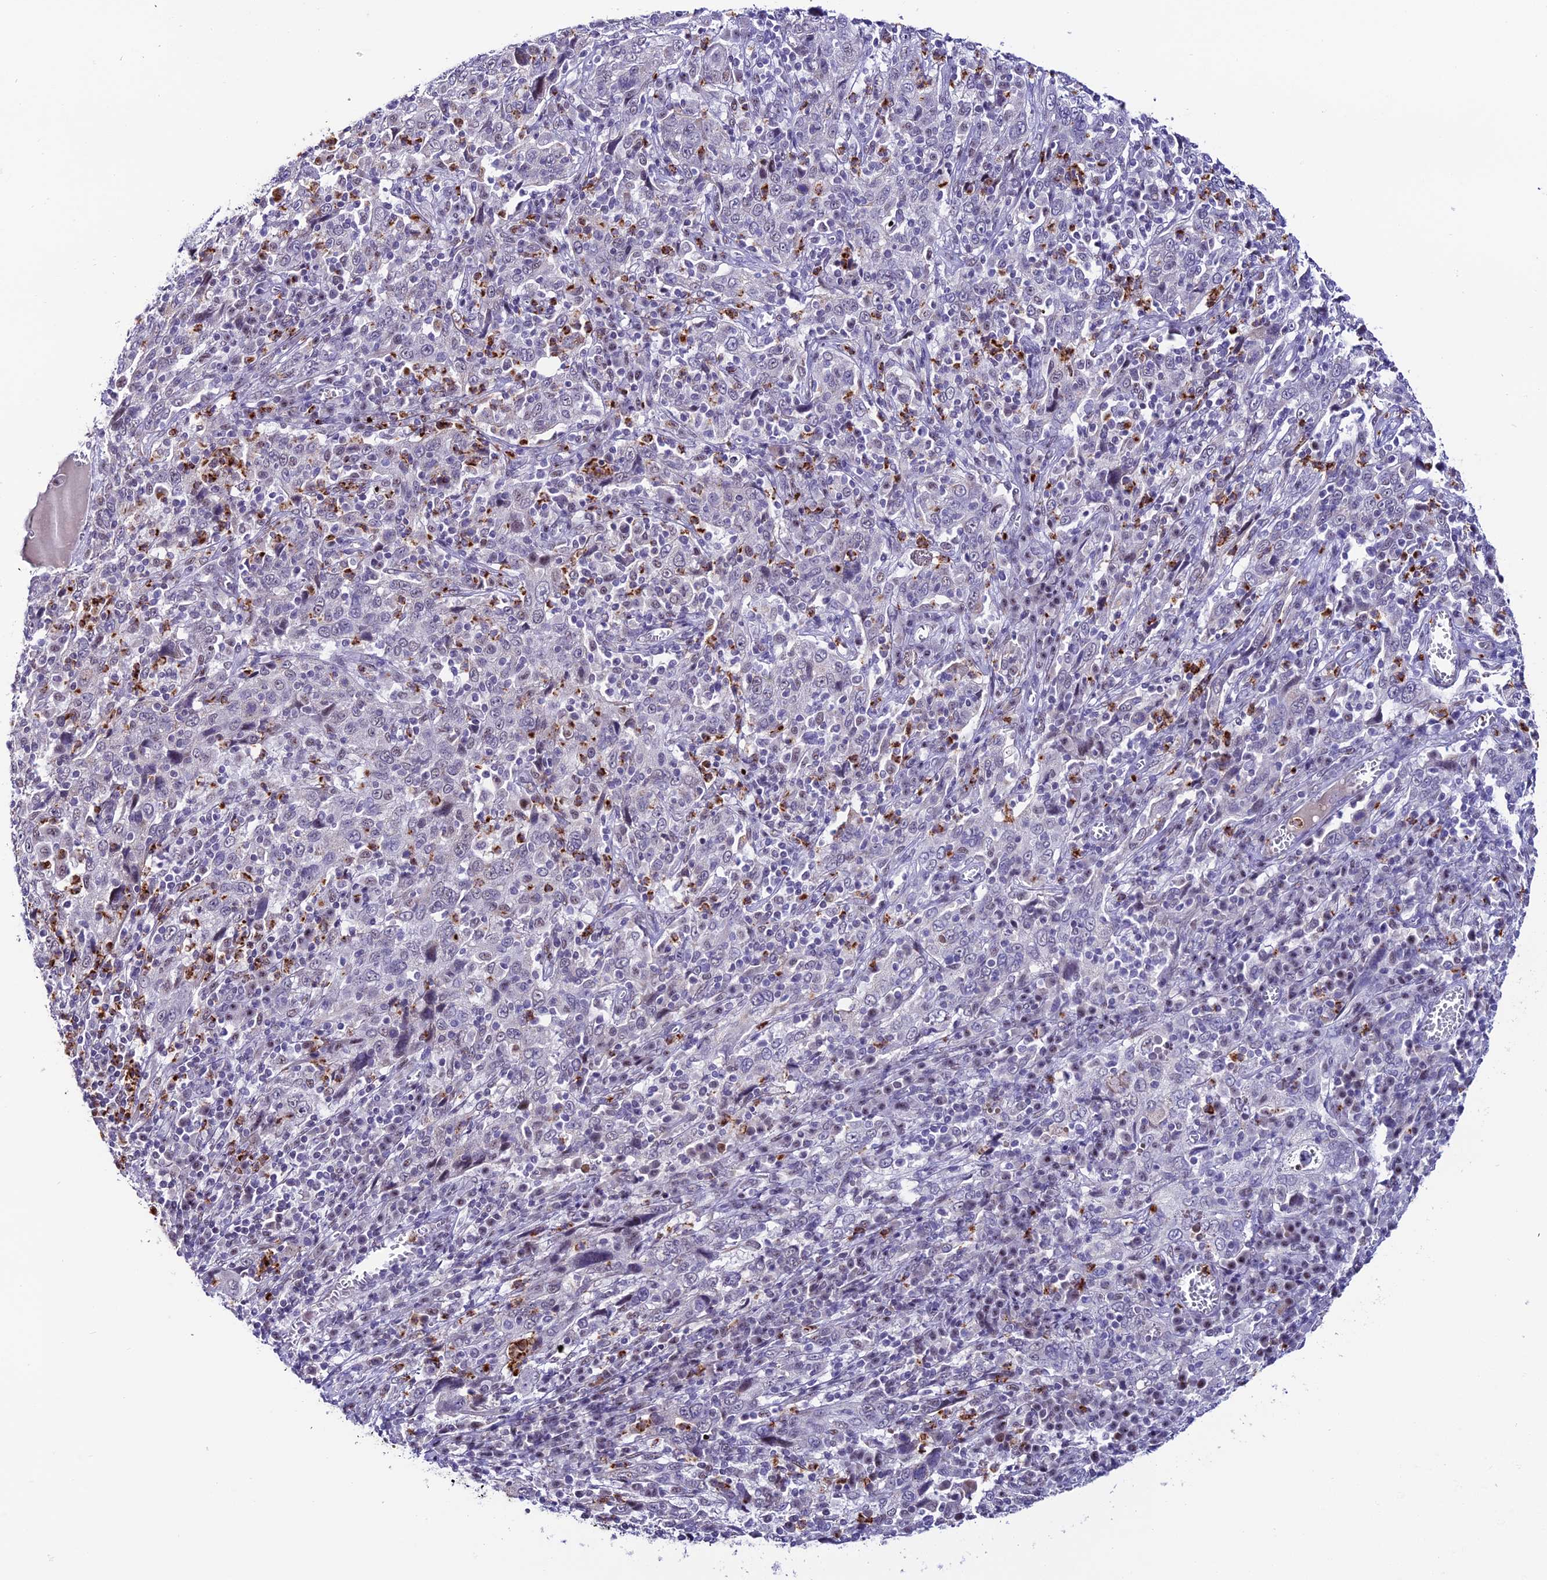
{"staining": {"intensity": "negative", "quantity": "none", "location": "none"}, "tissue": "cervical cancer", "cell_type": "Tumor cells", "image_type": "cancer", "snomed": [{"axis": "morphology", "description": "Squamous cell carcinoma, NOS"}, {"axis": "topography", "description": "Cervix"}], "caption": "Cervical squamous cell carcinoma stained for a protein using IHC demonstrates no expression tumor cells.", "gene": "MFSD2B", "patient": {"sex": "female", "age": 46}}